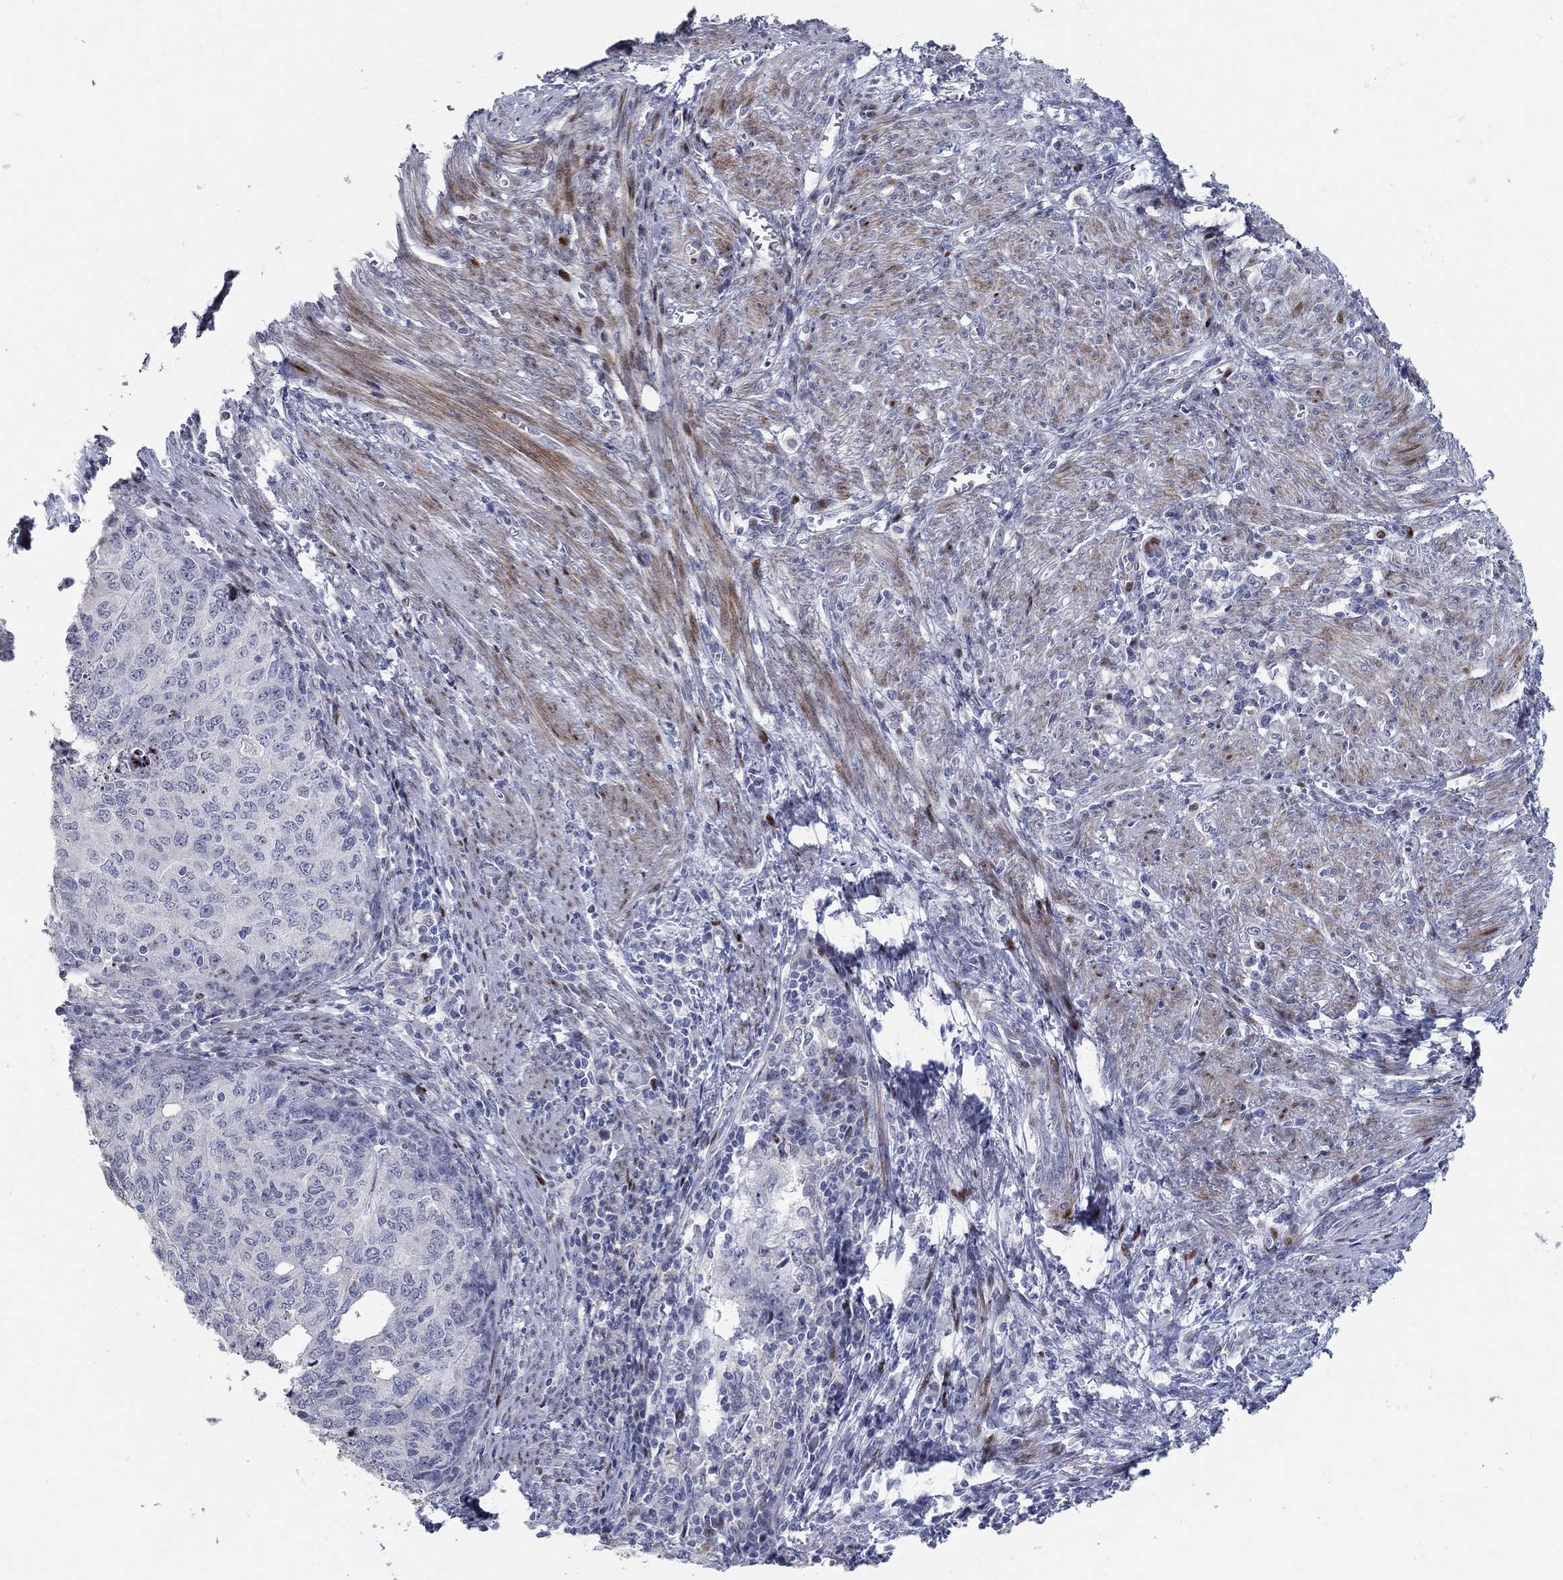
{"staining": {"intensity": "negative", "quantity": "none", "location": "none"}, "tissue": "endometrial cancer", "cell_type": "Tumor cells", "image_type": "cancer", "snomed": [{"axis": "morphology", "description": "Adenocarcinoma, NOS"}, {"axis": "topography", "description": "Endometrium"}], "caption": "This is a photomicrograph of immunohistochemistry (IHC) staining of endometrial adenocarcinoma, which shows no positivity in tumor cells.", "gene": "RAPGEF5", "patient": {"sex": "female", "age": 82}}